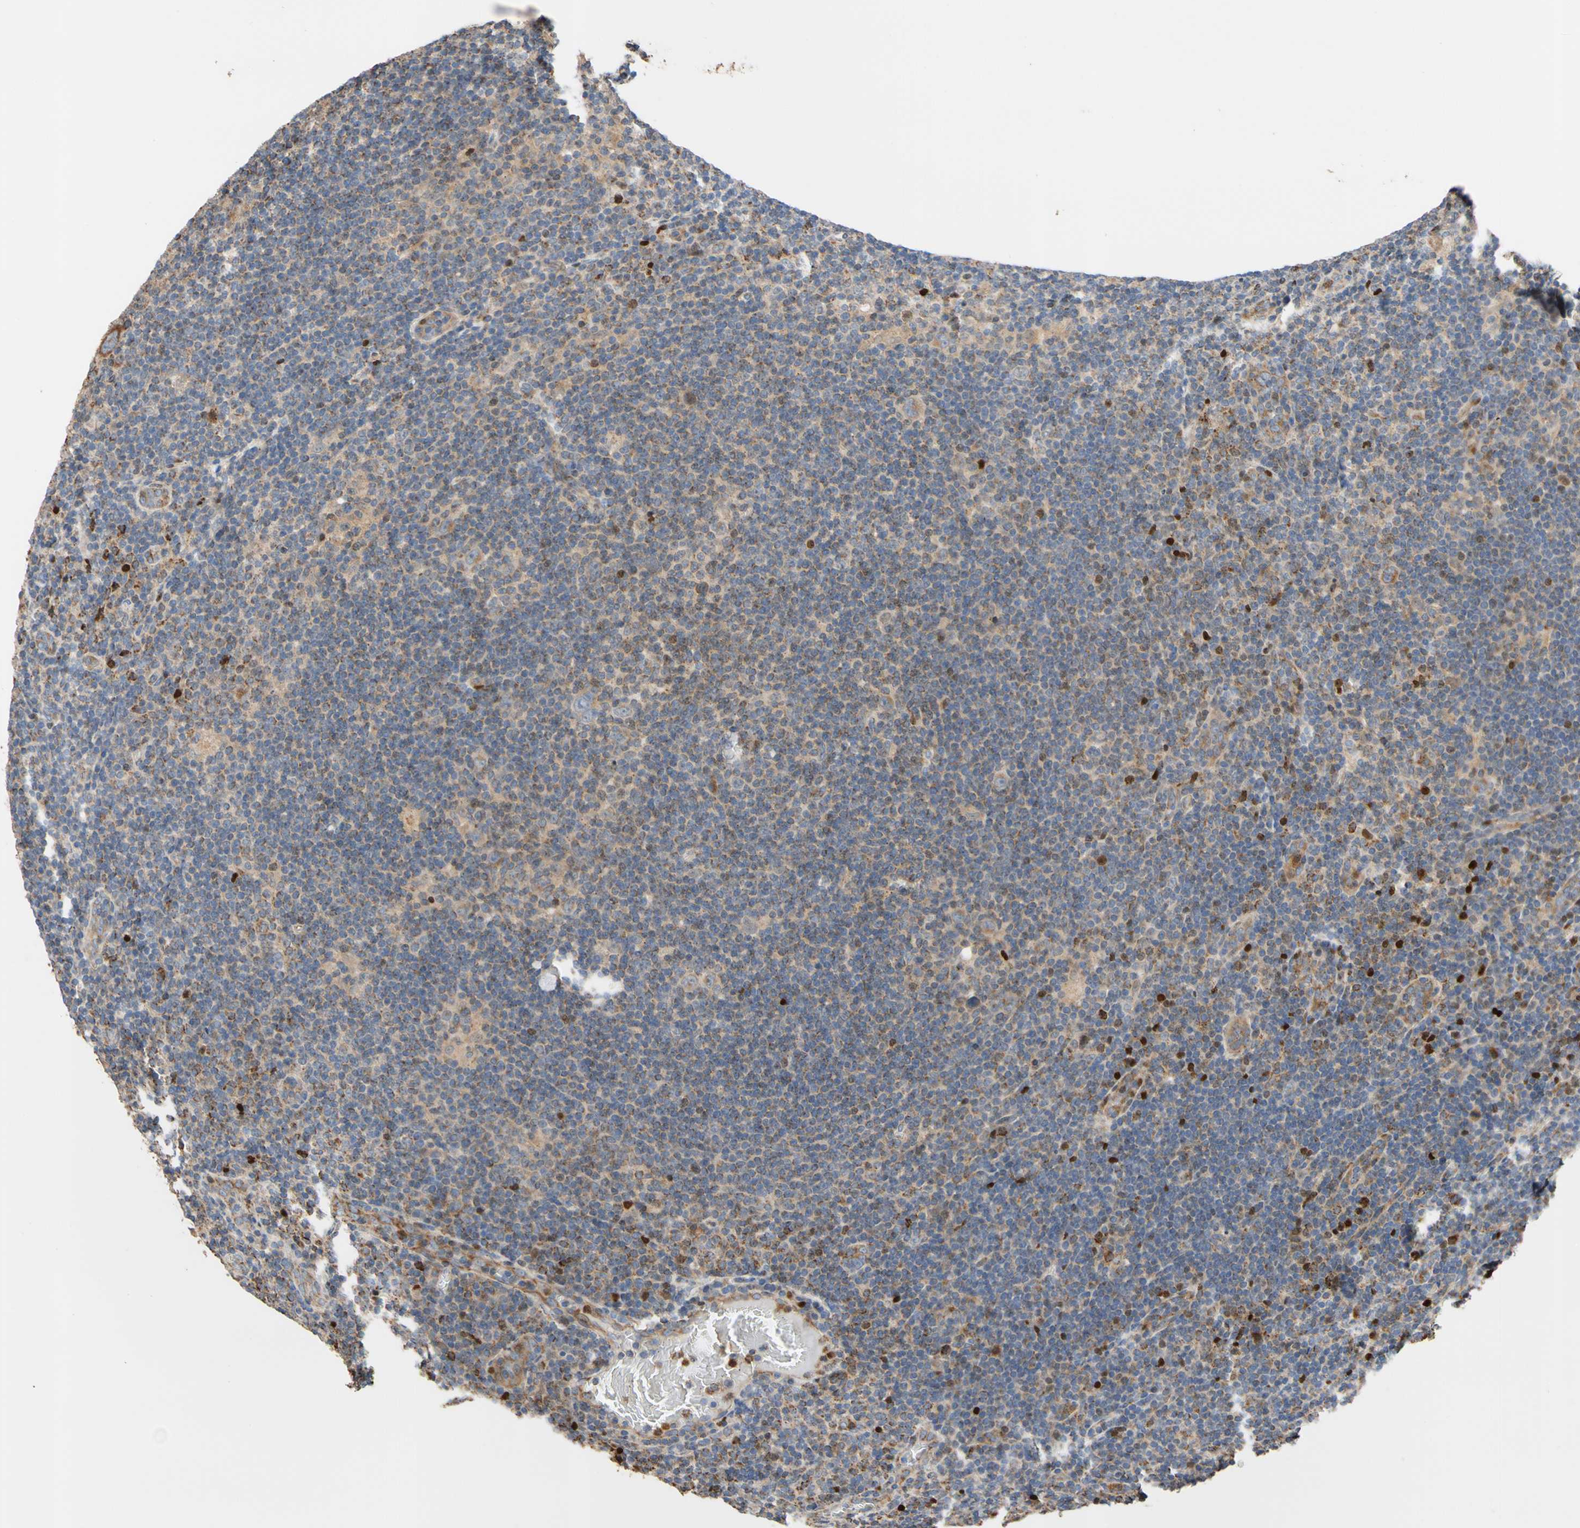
{"staining": {"intensity": "negative", "quantity": "none", "location": "none"}, "tissue": "lymphoma", "cell_type": "Tumor cells", "image_type": "cancer", "snomed": [{"axis": "morphology", "description": "Hodgkin's disease, NOS"}, {"axis": "topography", "description": "Lymph node"}], "caption": "Lymphoma stained for a protein using immunohistochemistry reveals no staining tumor cells.", "gene": "IP6K2", "patient": {"sex": "female", "age": 57}}